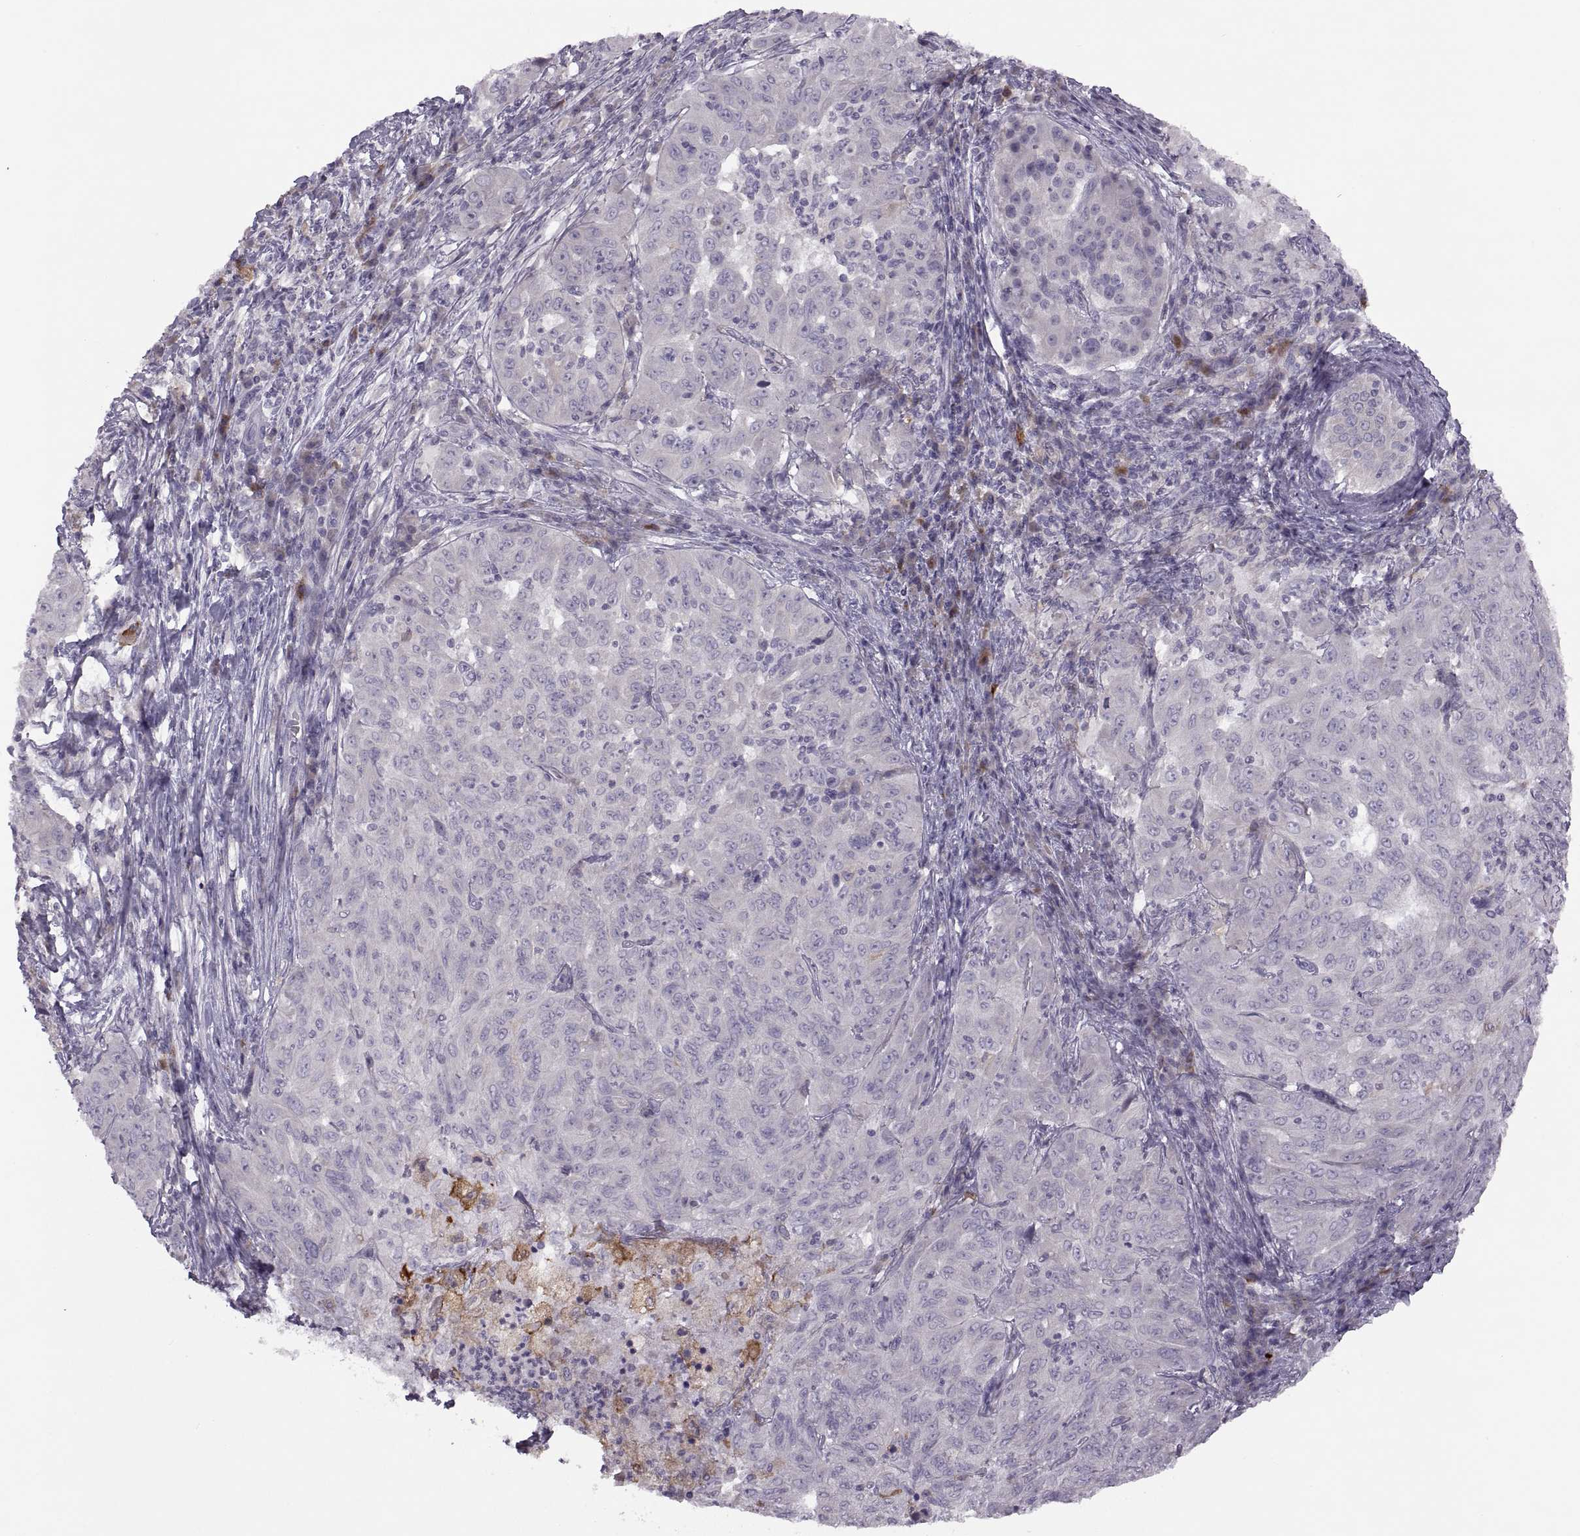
{"staining": {"intensity": "negative", "quantity": "none", "location": "none"}, "tissue": "pancreatic cancer", "cell_type": "Tumor cells", "image_type": "cancer", "snomed": [{"axis": "morphology", "description": "Adenocarcinoma, NOS"}, {"axis": "topography", "description": "Pancreas"}], "caption": "DAB immunohistochemical staining of adenocarcinoma (pancreatic) shows no significant expression in tumor cells. The staining is performed using DAB (3,3'-diaminobenzidine) brown chromogen with nuclei counter-stained in using hematoxylin.", "gene": "H2AP", "patient": {"sex": "male", "age": 63}}